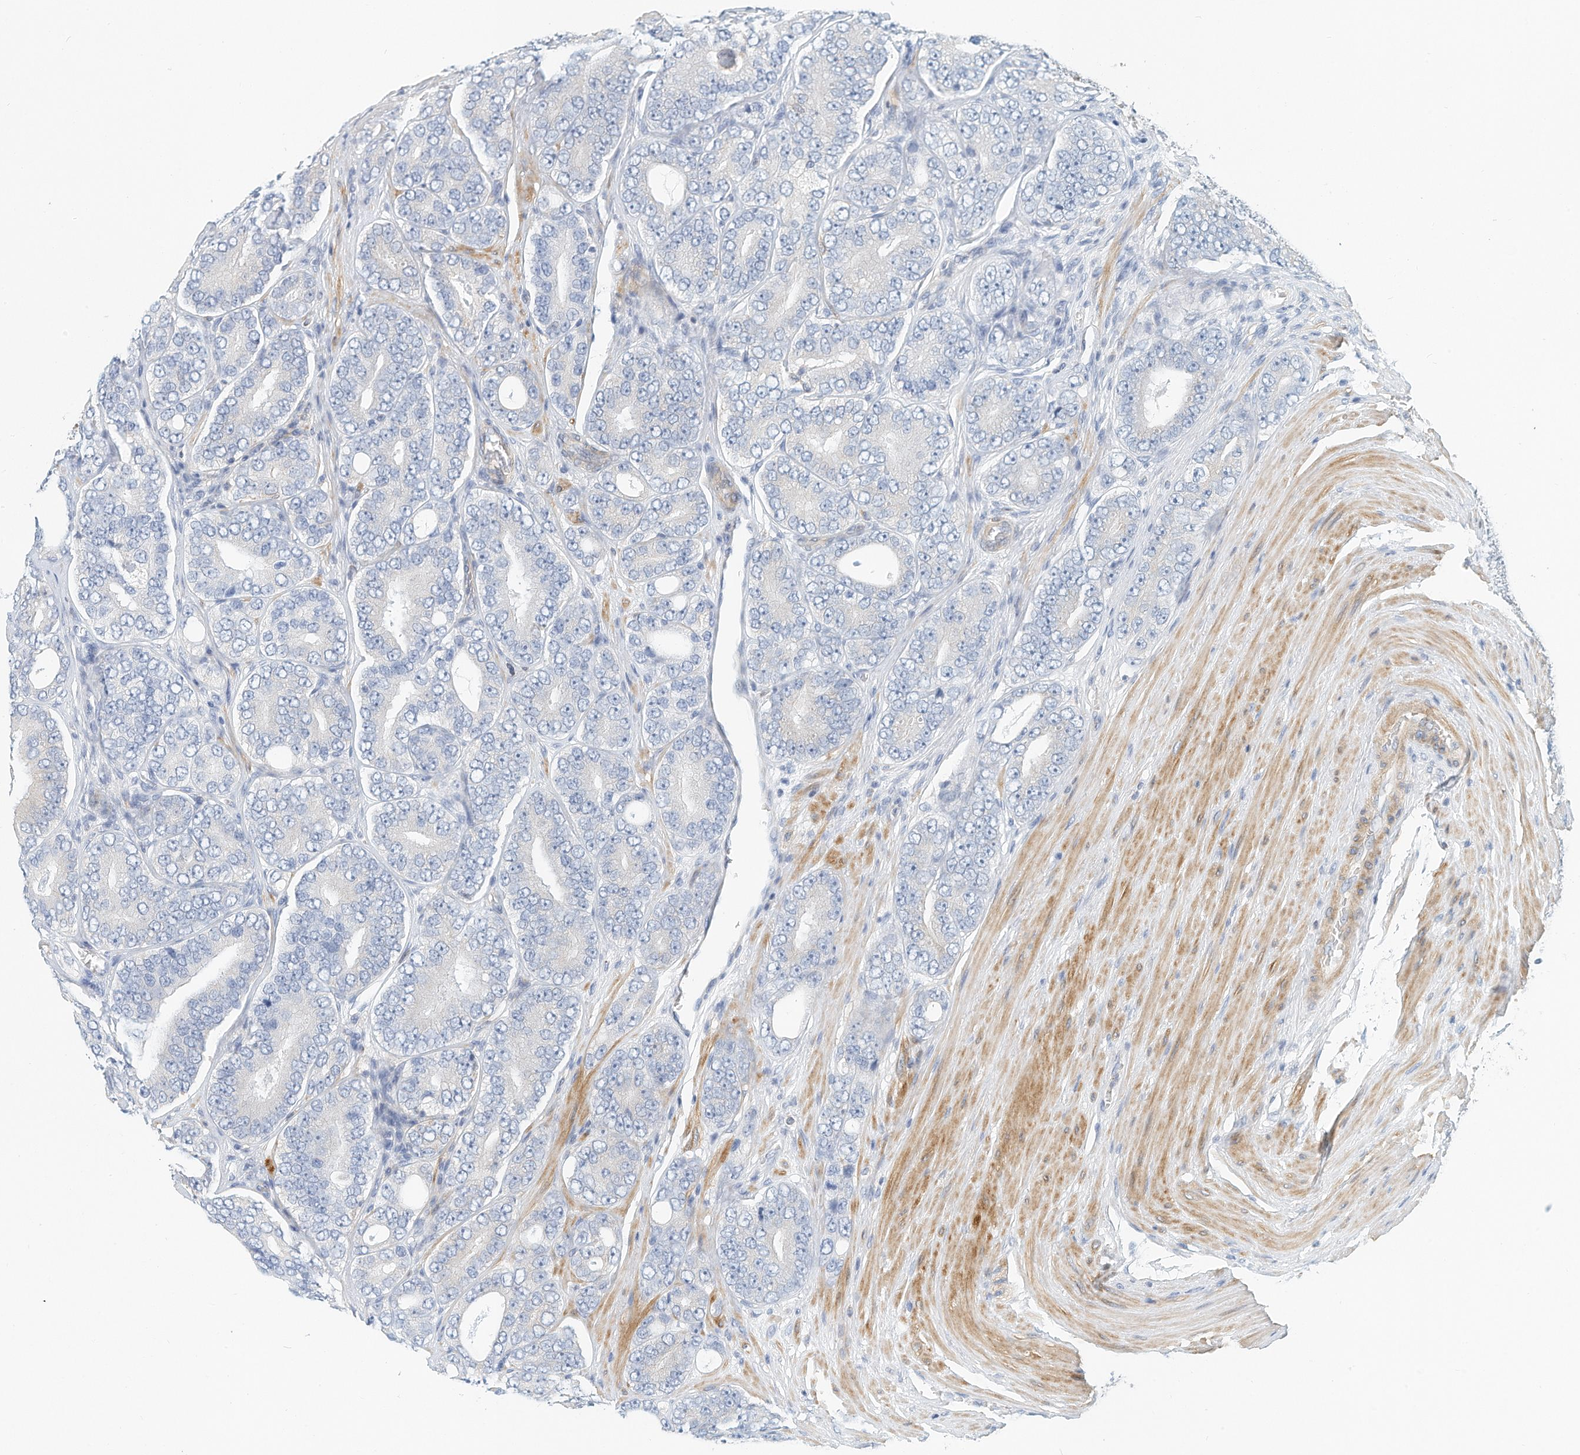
{"staining": {"intensity": "negative", "quantity": "none", "location": "none"}, "tissue": "prostate cancer", "cell_type": "Tumor cells", "image_type": "cancer", "snomed": [{"axis": "morphology", "description": "Adenocarcinoma, High grade"}, {"axis": "topography", "description": "Prostate"}], "caption": "Prostate adenocarcinoma (high-grade) was stained to show a protein in brown. There is no significant expression in tumor cells.", "gene": "MICAL1", "patient": {"sex": "male", "age": 56}}